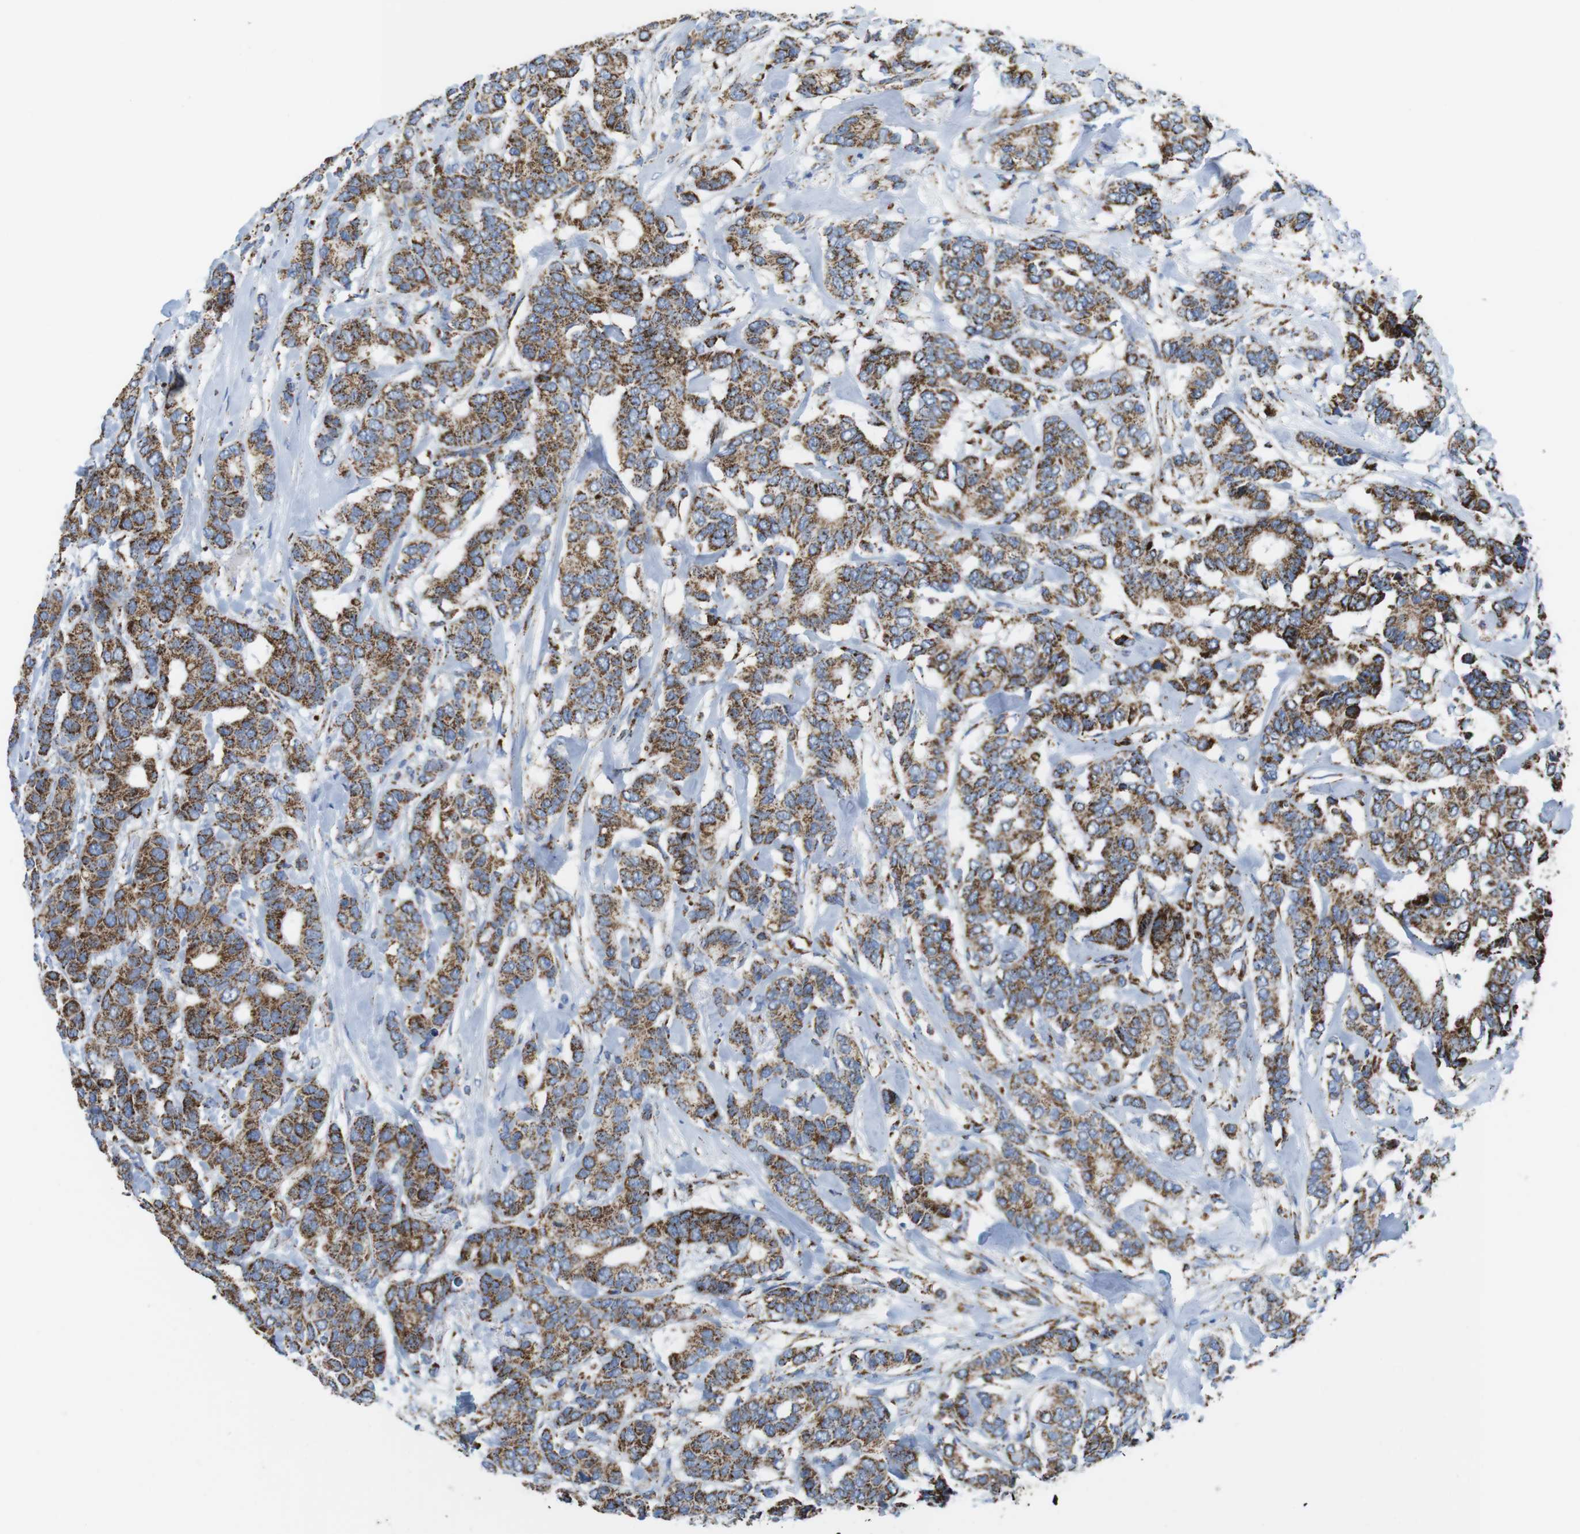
{"staining": {"intensity": "strong", "quantity": ">75%", "location": "cytoplasmic/membranous"}, "tissue": "breast cancer", "cell_type": "Tumor cells", "image_type": "cancer", "snomed": [{"axis": "morphology", "description": "Duct carcinoma"}, {"axis": "topography", "description": "Breast"}], "caption": "Immunohistochemical staining of human breast cancer shows strong cytoplasmic/membranous protein expression in about >75% of tumor cells.", "gene": "ATP5PO", "patient": {"sex": "female", "age": 87}}